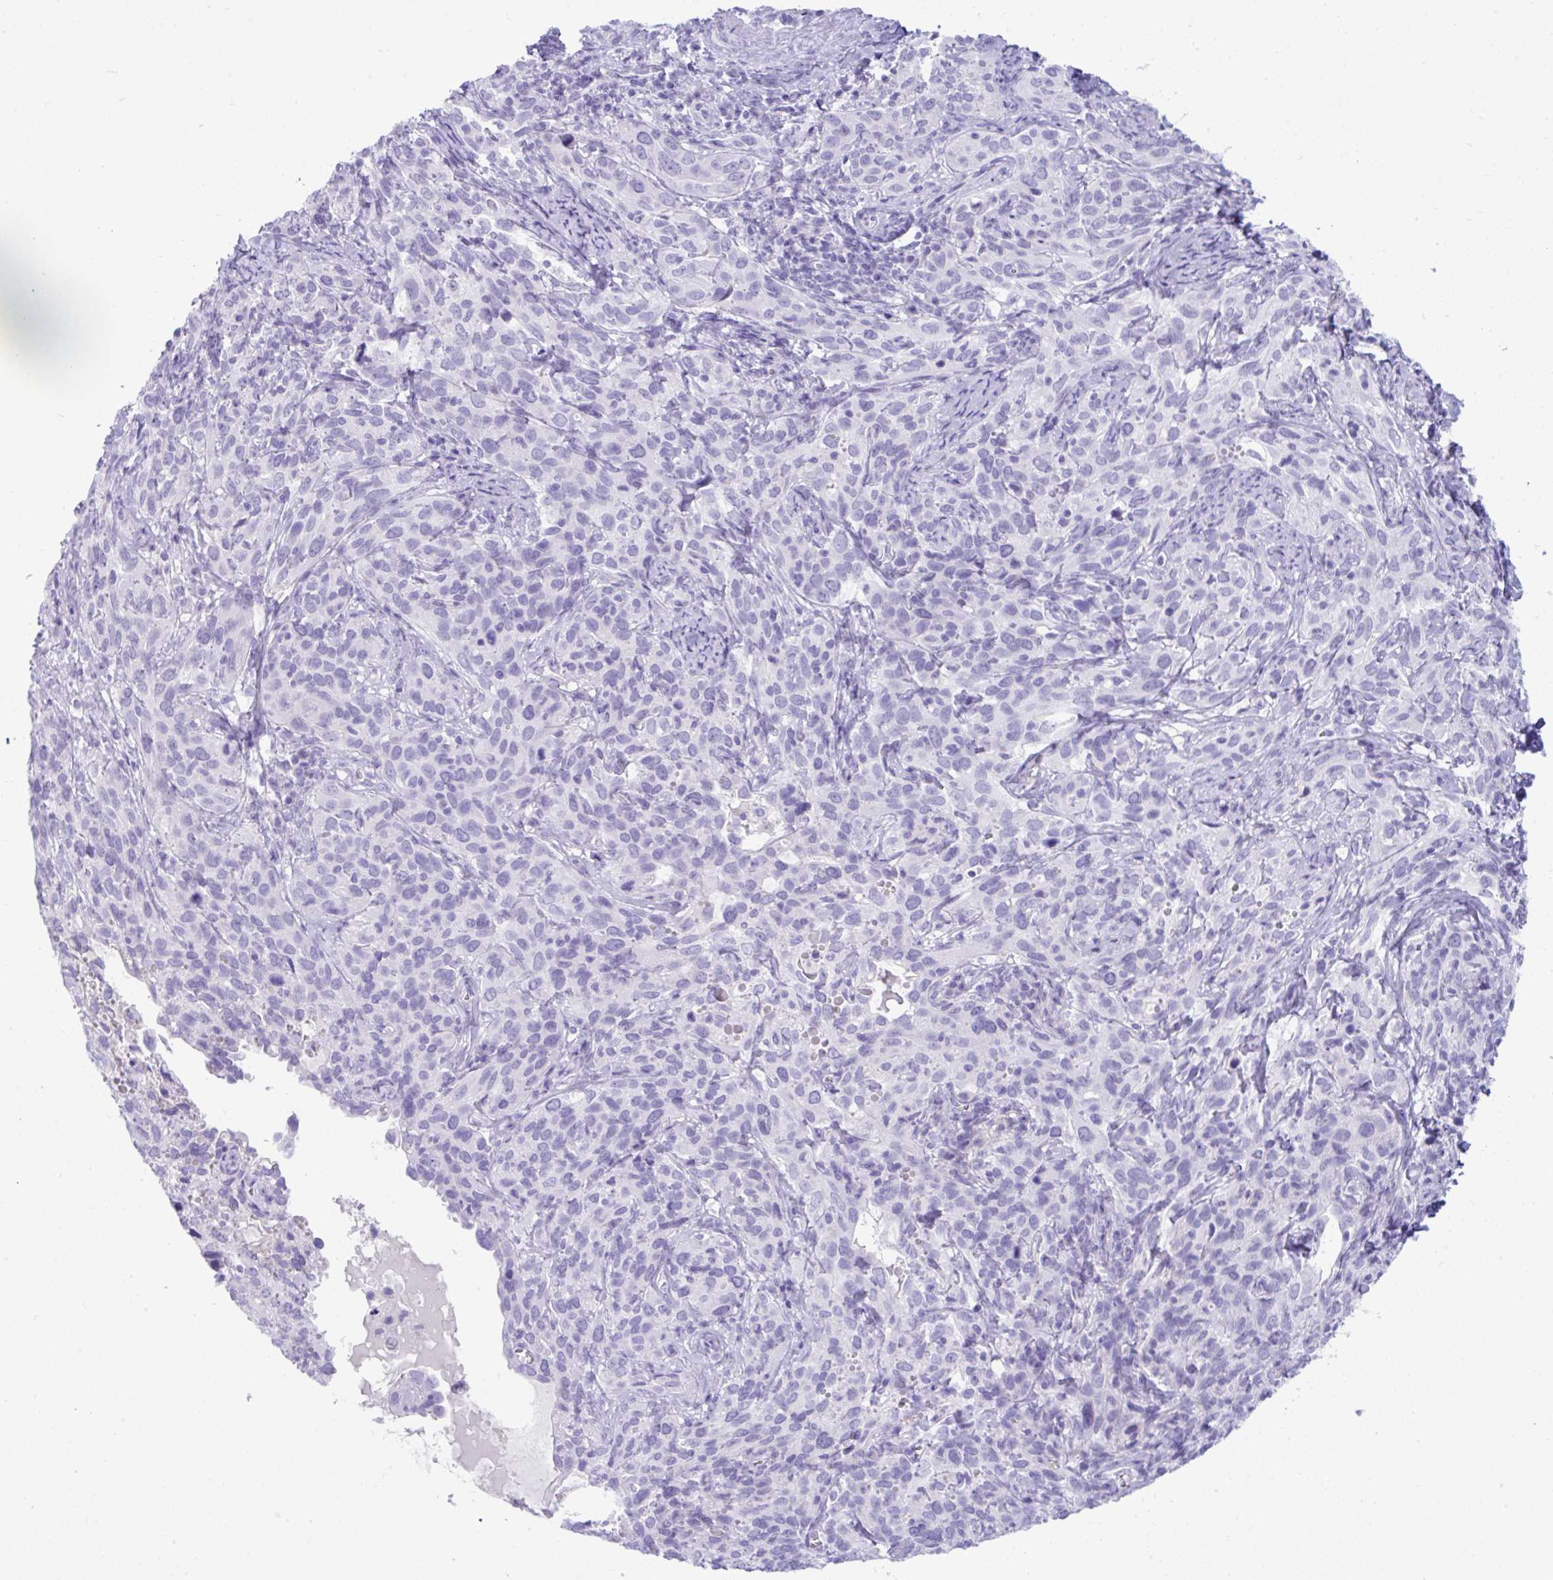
{"staining": {"intensity": "negative", "quantity": "none", "location": "none"}, "tissue": "cervical cancer", "cell_type": "Tumor cells", "image_type": "cancer", "snomed": [{"axis": "morphology", "description": "Squamous cell carcinoma, NOS"}, {"axis": "topography", "description": "Cervix"}], "caption": "This micrograph is of cervical squamous cell carcinoma stained with immunohistochemistry to label a protein in brown with the nuclei are counter-stained blue. There is no staining in tumor cells. (DAB immunohistochemistry (IHC), high magnification).", "gene": "PSCA", "patient": {"sex": "female", "age": 51}}